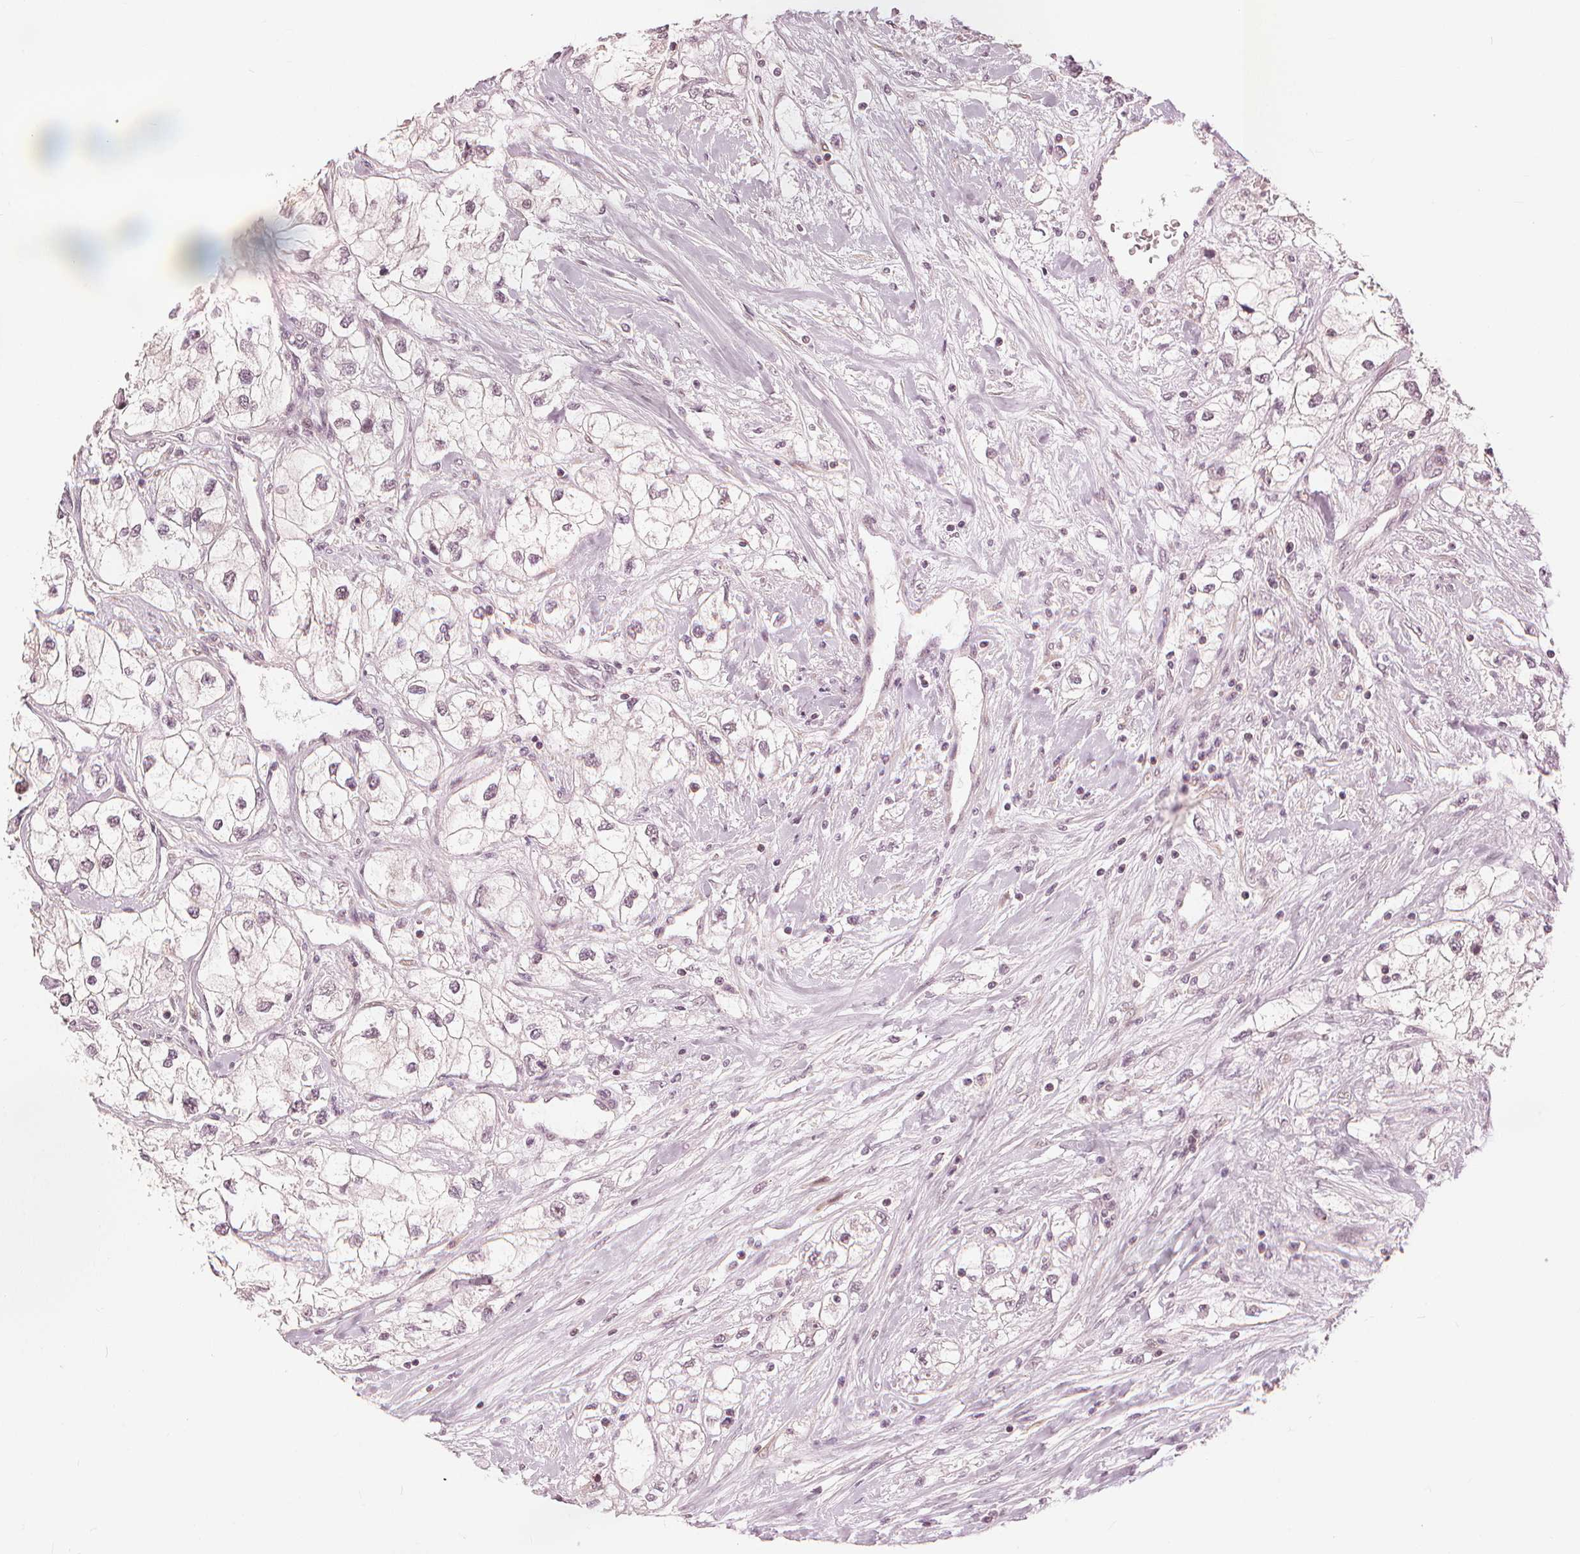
{"staining": {"intensity": "negative", "quantity": "none", "location": "none"}, "tissue": "renal cancer", "cell_type": "Tumor cells", "image_type": "cancer", "snomed": [{"axis": "morphology", "description": "Adenocarcinoma, NOS"}, {"axis": "topography", "description": "Kidney"}], "caption": "A histopathology image of human adenocarcinoma (renal) is negative for staining in tumor cells.", "gene": "SLC34A1", "patient": {"sex": "male", "age": 59}}